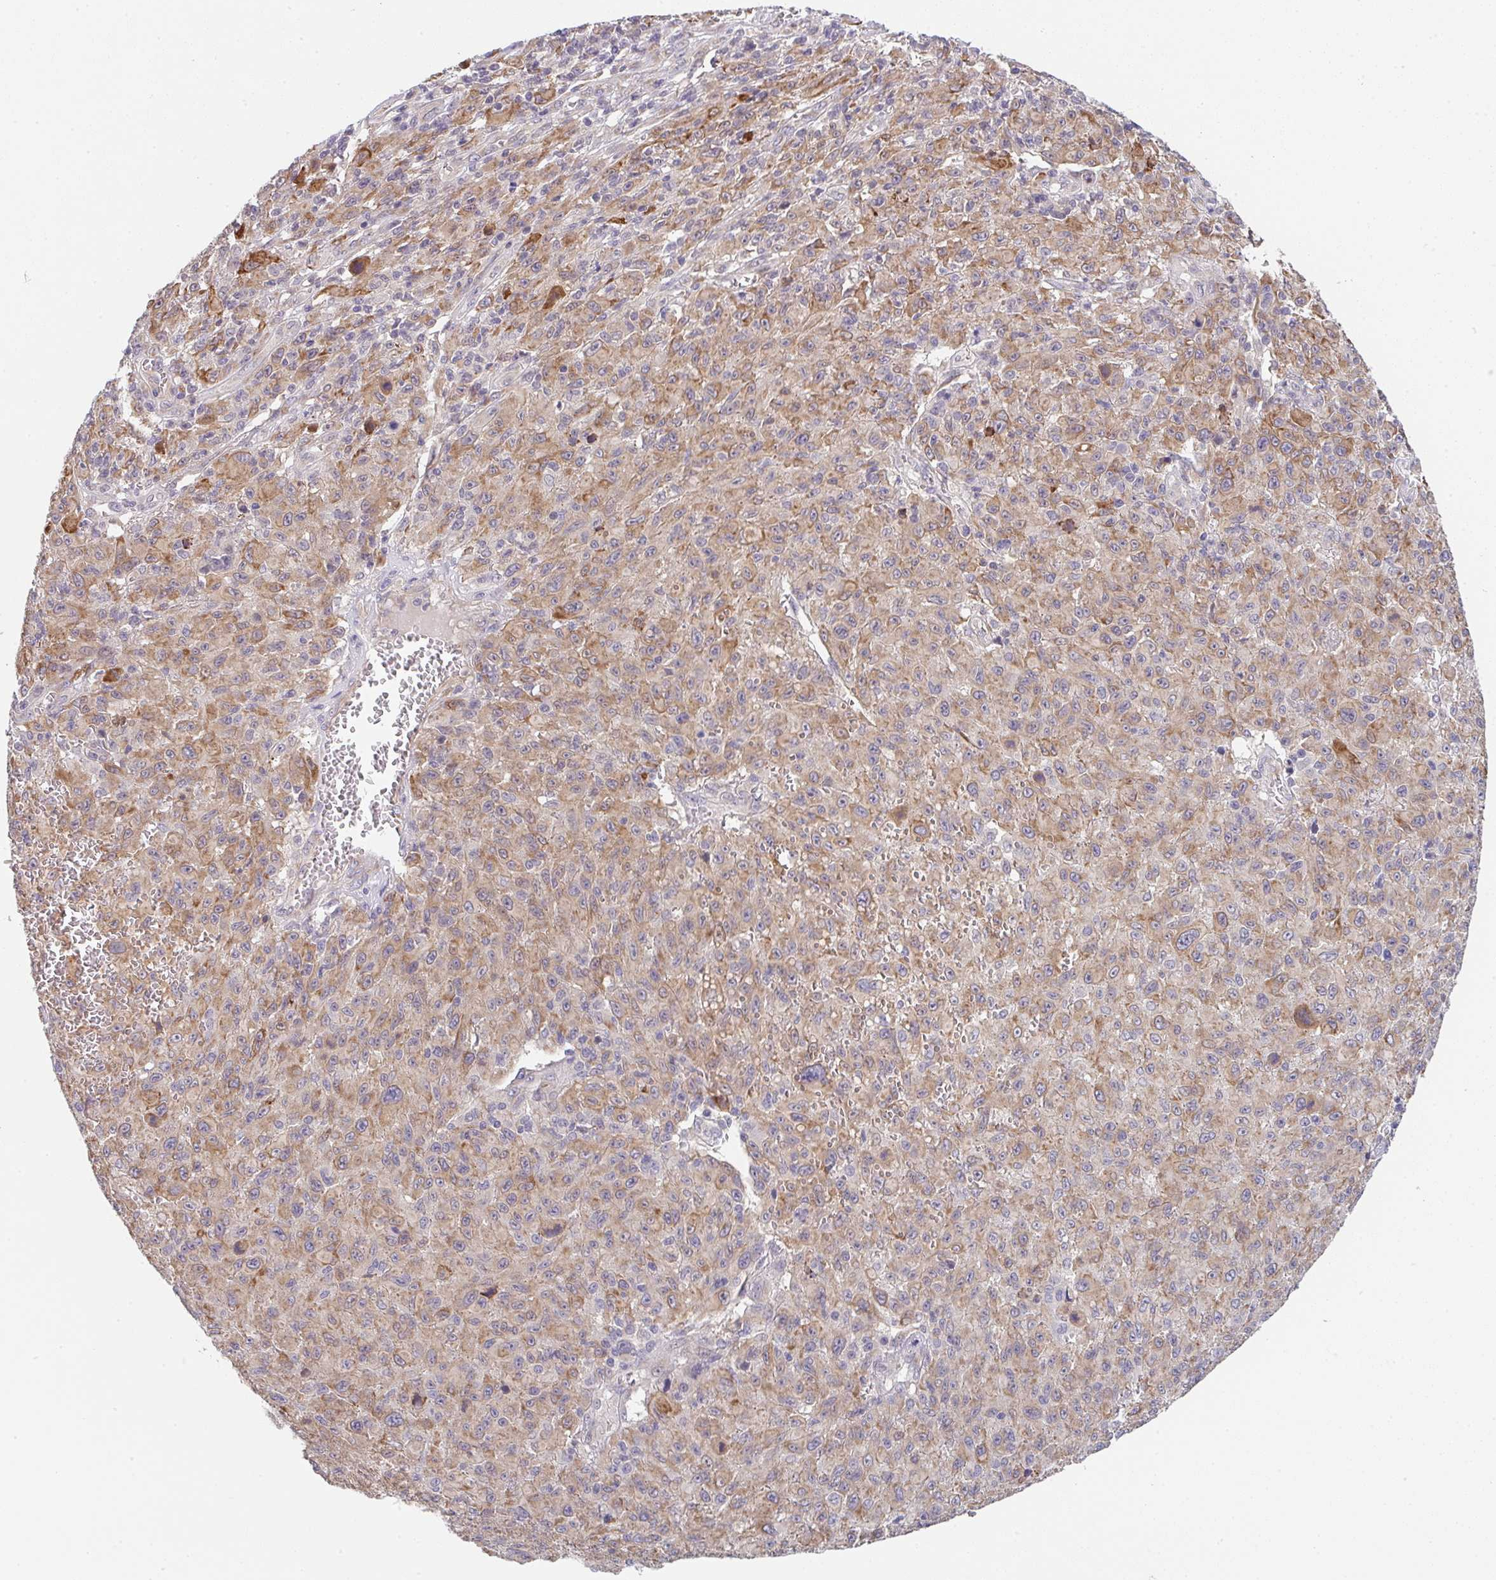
{"staining": {"intensity": "moderate", "quantity": ">75%", "location": "cytoplasmic/membranous"}, "tissue": "melanoma", "cell_type": "Tumor cells", "image_type": "cancer", "snomed": [{"axis": "morphology", "description": "Malignant melanoma, NOS"}, {"axis": "topography", "description": "Skin"}], "caption": "Melanoma tissue exhibits moderate cytoplasmic/membranous positivity in approximately >75% of tumor cells", "gene": "TSPAN31", "patient": {"sex": "male", "age": 46}}